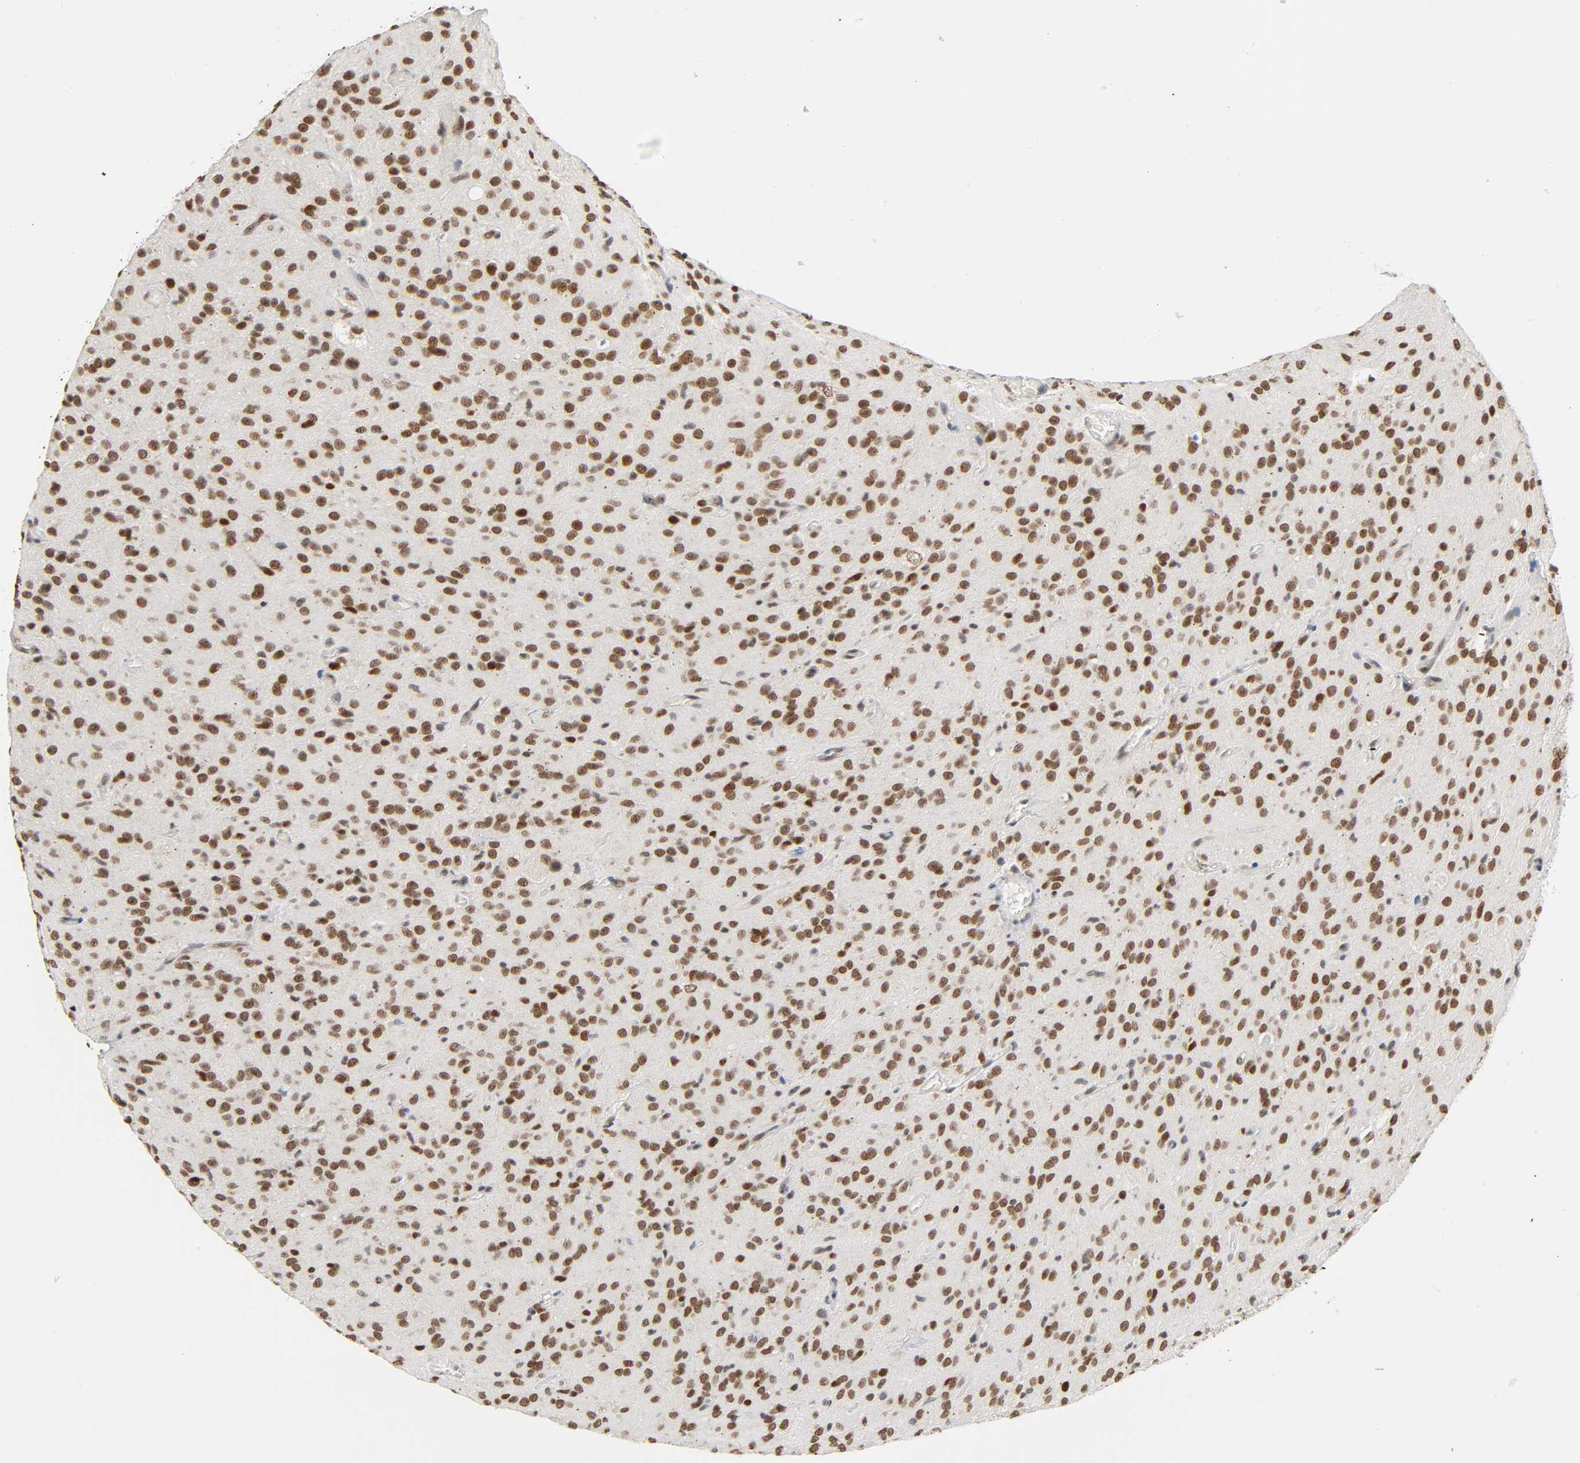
{"staining": {"intensity": "strong", "quantity": ">75%", "location": "nuclear"}, "tissue": "glioma", "cell_type": "Tumor cells", "image_type": "cancer", "snomed": [{"axis": "morphology", "description": "Glioma, malignant, High grade"}, {"axis": "topography", "description": "Brain"}], "caption": "Malignant glioma (high-grade) stained with a protein marker reveals strong staining in tumor cells.", "gene": "SUMO1", "patient": {"sex": "female", "age": 59}}